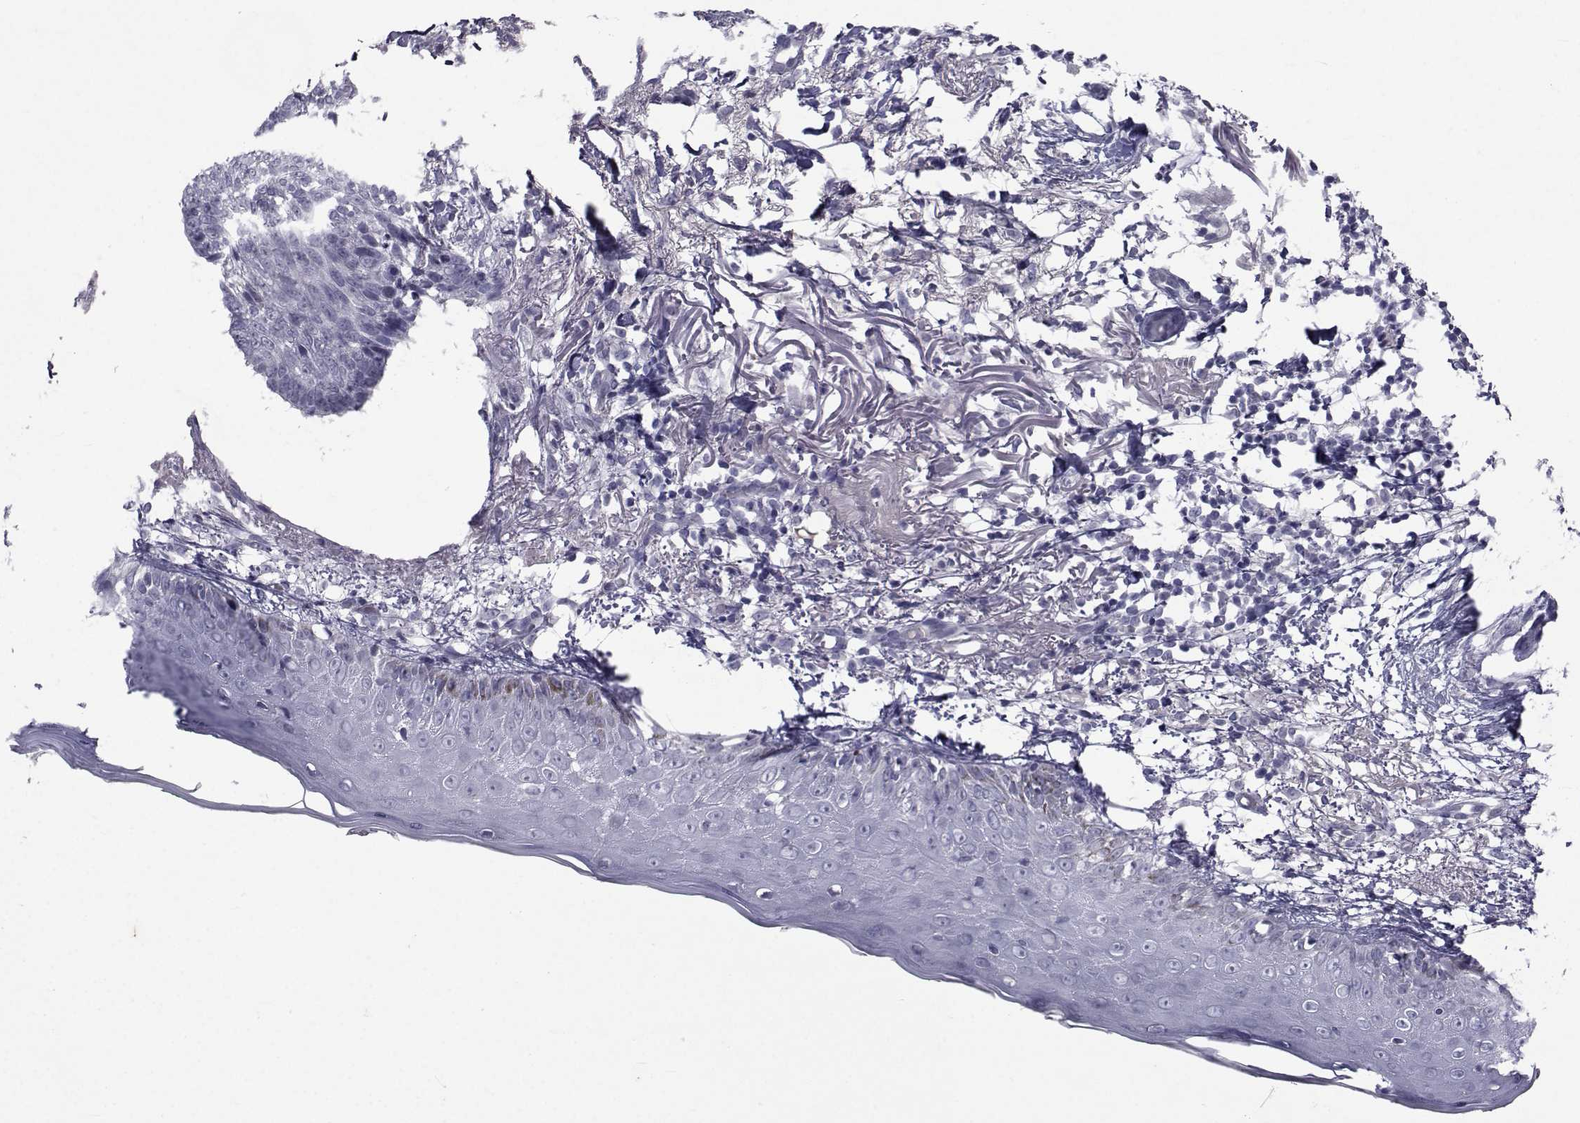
{"staining": {"intensity": "negative", "quantity": "none", "location": "none"}, "tissue": "skin cancer", "cell_type": "Tumor cells", "image_type": "cancer", "snomed": [{"axis": "morphology", "description": "Normal tissue, NOS"}, {"axis": "morphology", "description": "Basal cell carcinoma"}, {"axis": "topography", "description": "Skin"}], "caption": "A high-resolution histopathology image shows immunohistochemistry (IHC) staining of skin cancer (basal cell carcinoma), which demonstrates no significant expression in tumor cells.", "gene": "PAX2", "patient": {"sex": "male", "age": 84}}